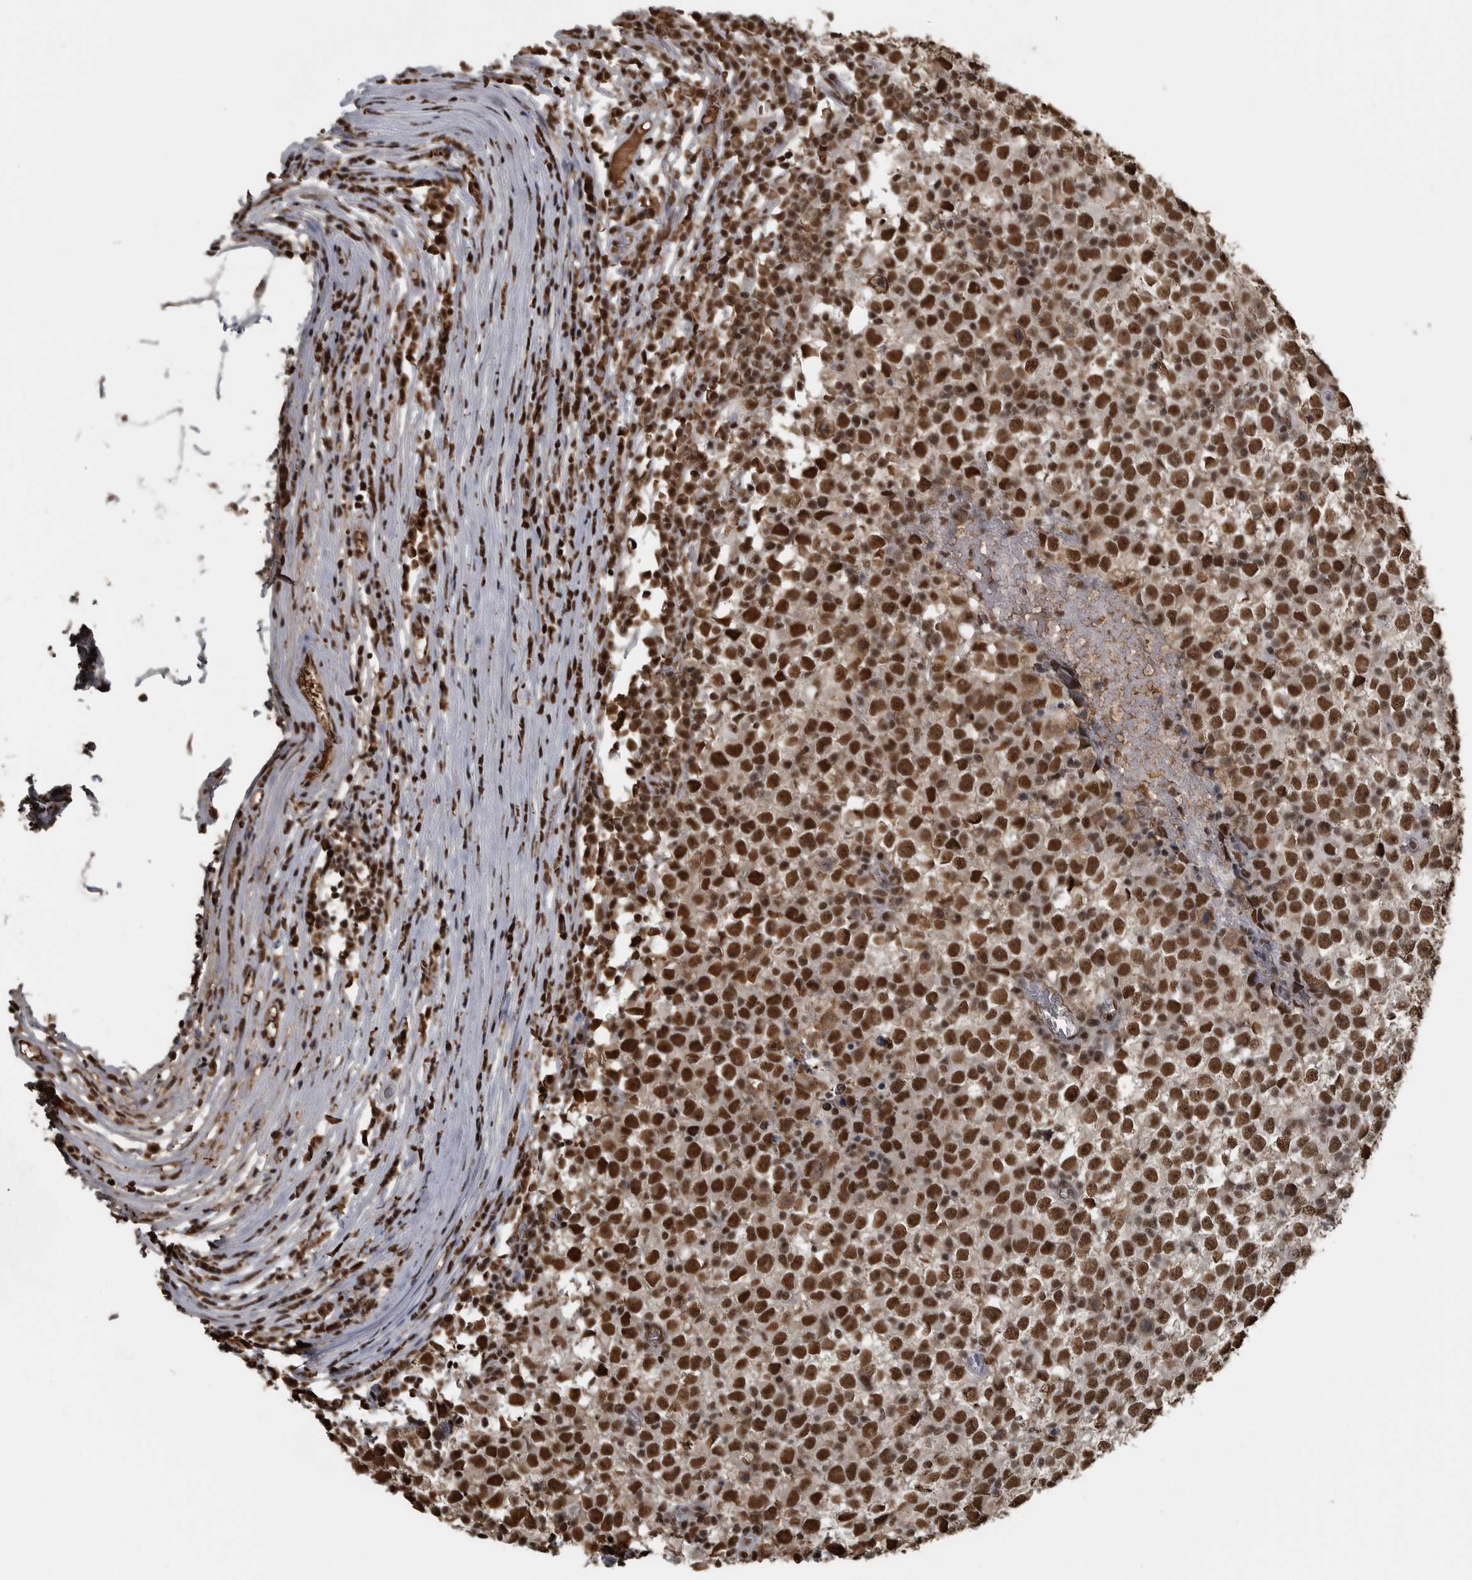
{"staining": {"intensity": "strong", "quantity": ">75%", "location": "nuclear"}, "tissue": "testis cancer", "cell_type": "Tumor cells", "image_type": "cancer", "snomed": [{"axis": "morphology", "description": "Seminoma, NOS"}, {"axis": "topography", "description": "Testis"}], "caption": "IHC of testis seminoma reveals high levels of strong nuclear expression in approximately >75% of tumor cells.", "gene": "TGS1", "patient": {"sex": "male", "age": 65}}